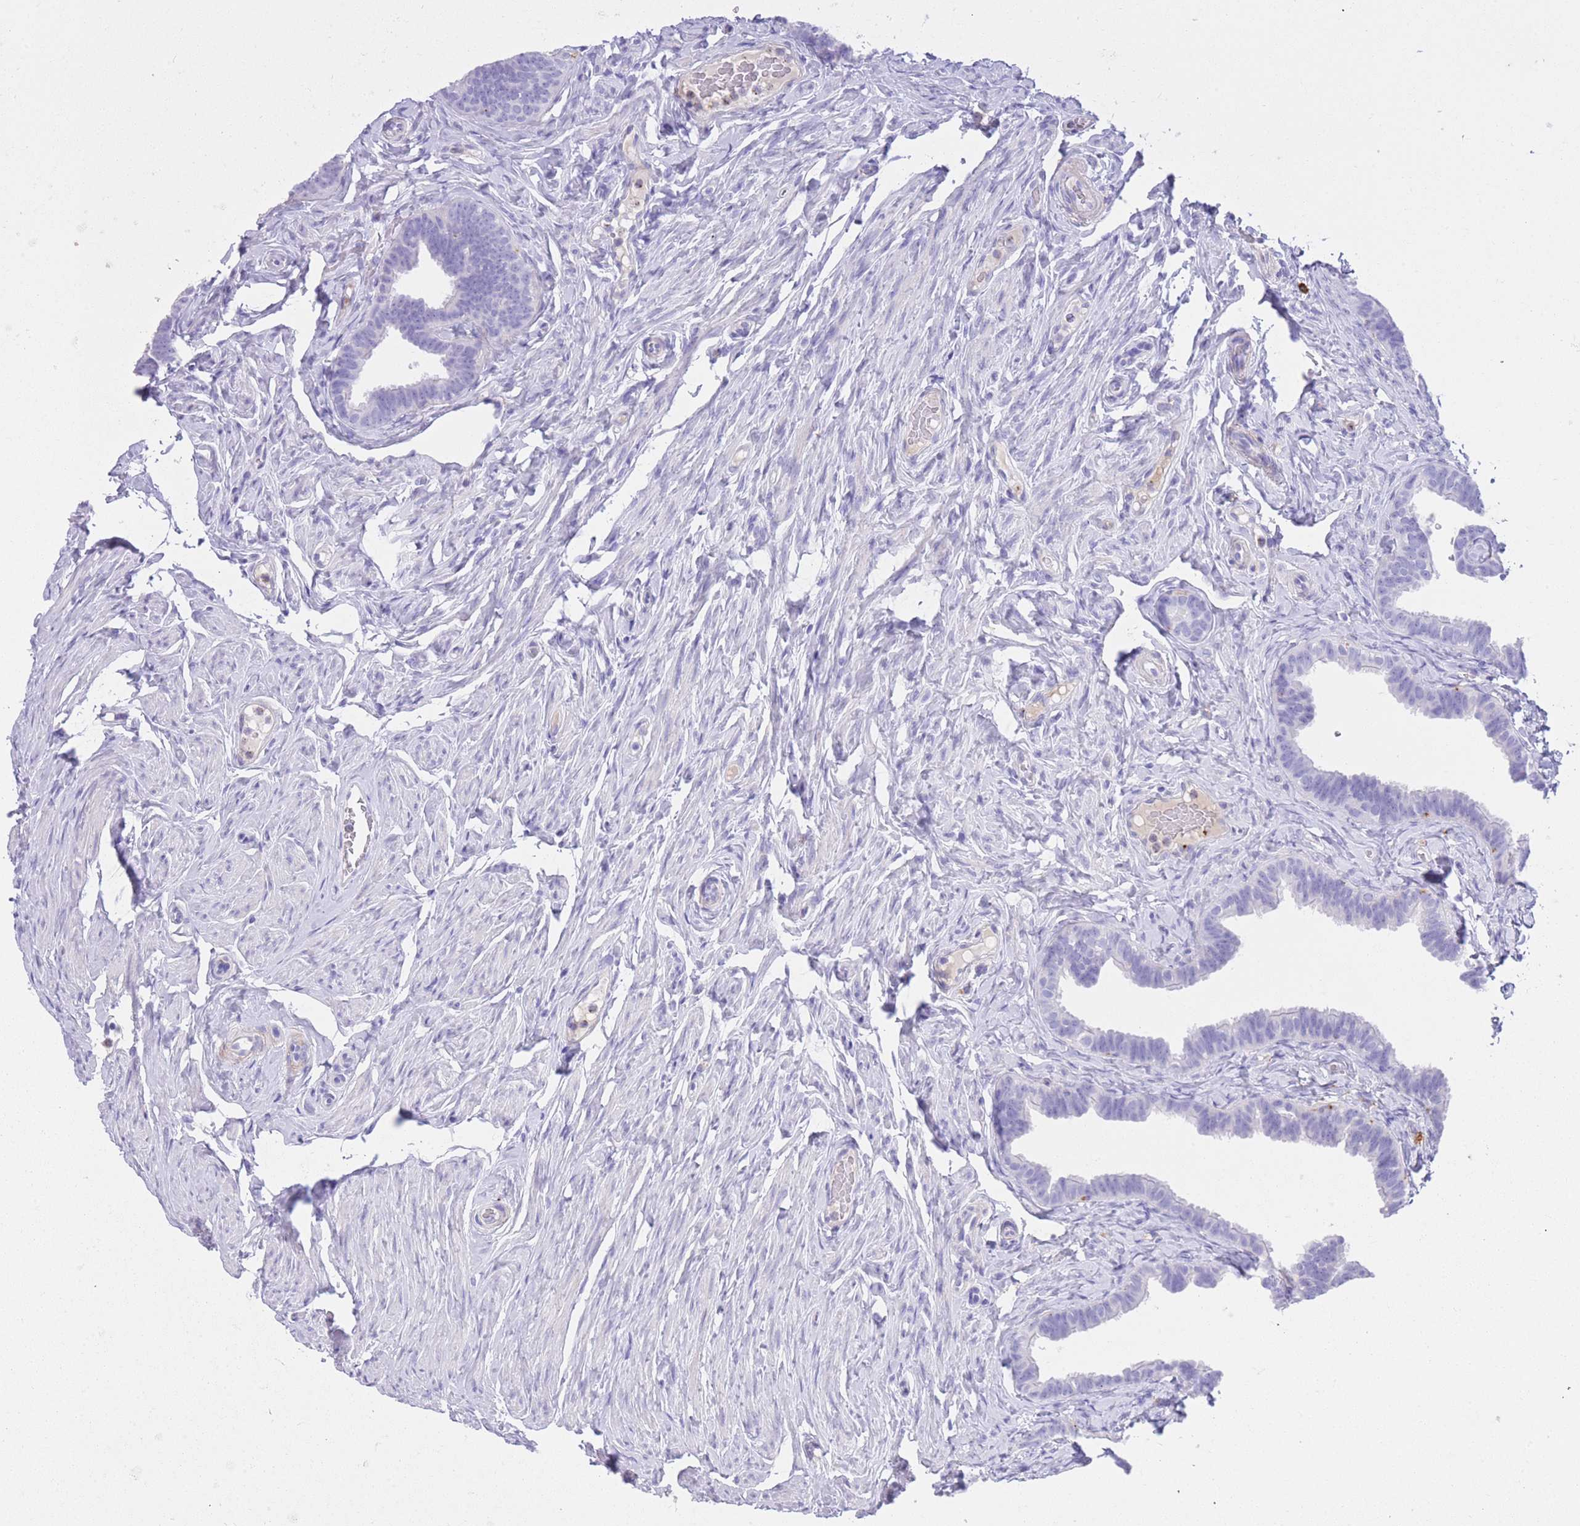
{"staining": {"intensity": "negative", "quantity": "none", "location": "none"}, "tissue": "fallopian tube", "cell_type": "Glandular cells", "image_type": "normal", "snomed": [{"axis": "morphology", "description": "Normal tissue, NOS"}, {"axis": "topography", "description": "Fallopian tube"}], "caption": "A micrograph of human fallopian tube is negative for staining in glandular cells. (DAB (3,3'-diaminobenzidine) IHC, high magnification).", "gene": "PLBD1", "patient": {"sex": "female", "age": 65}}